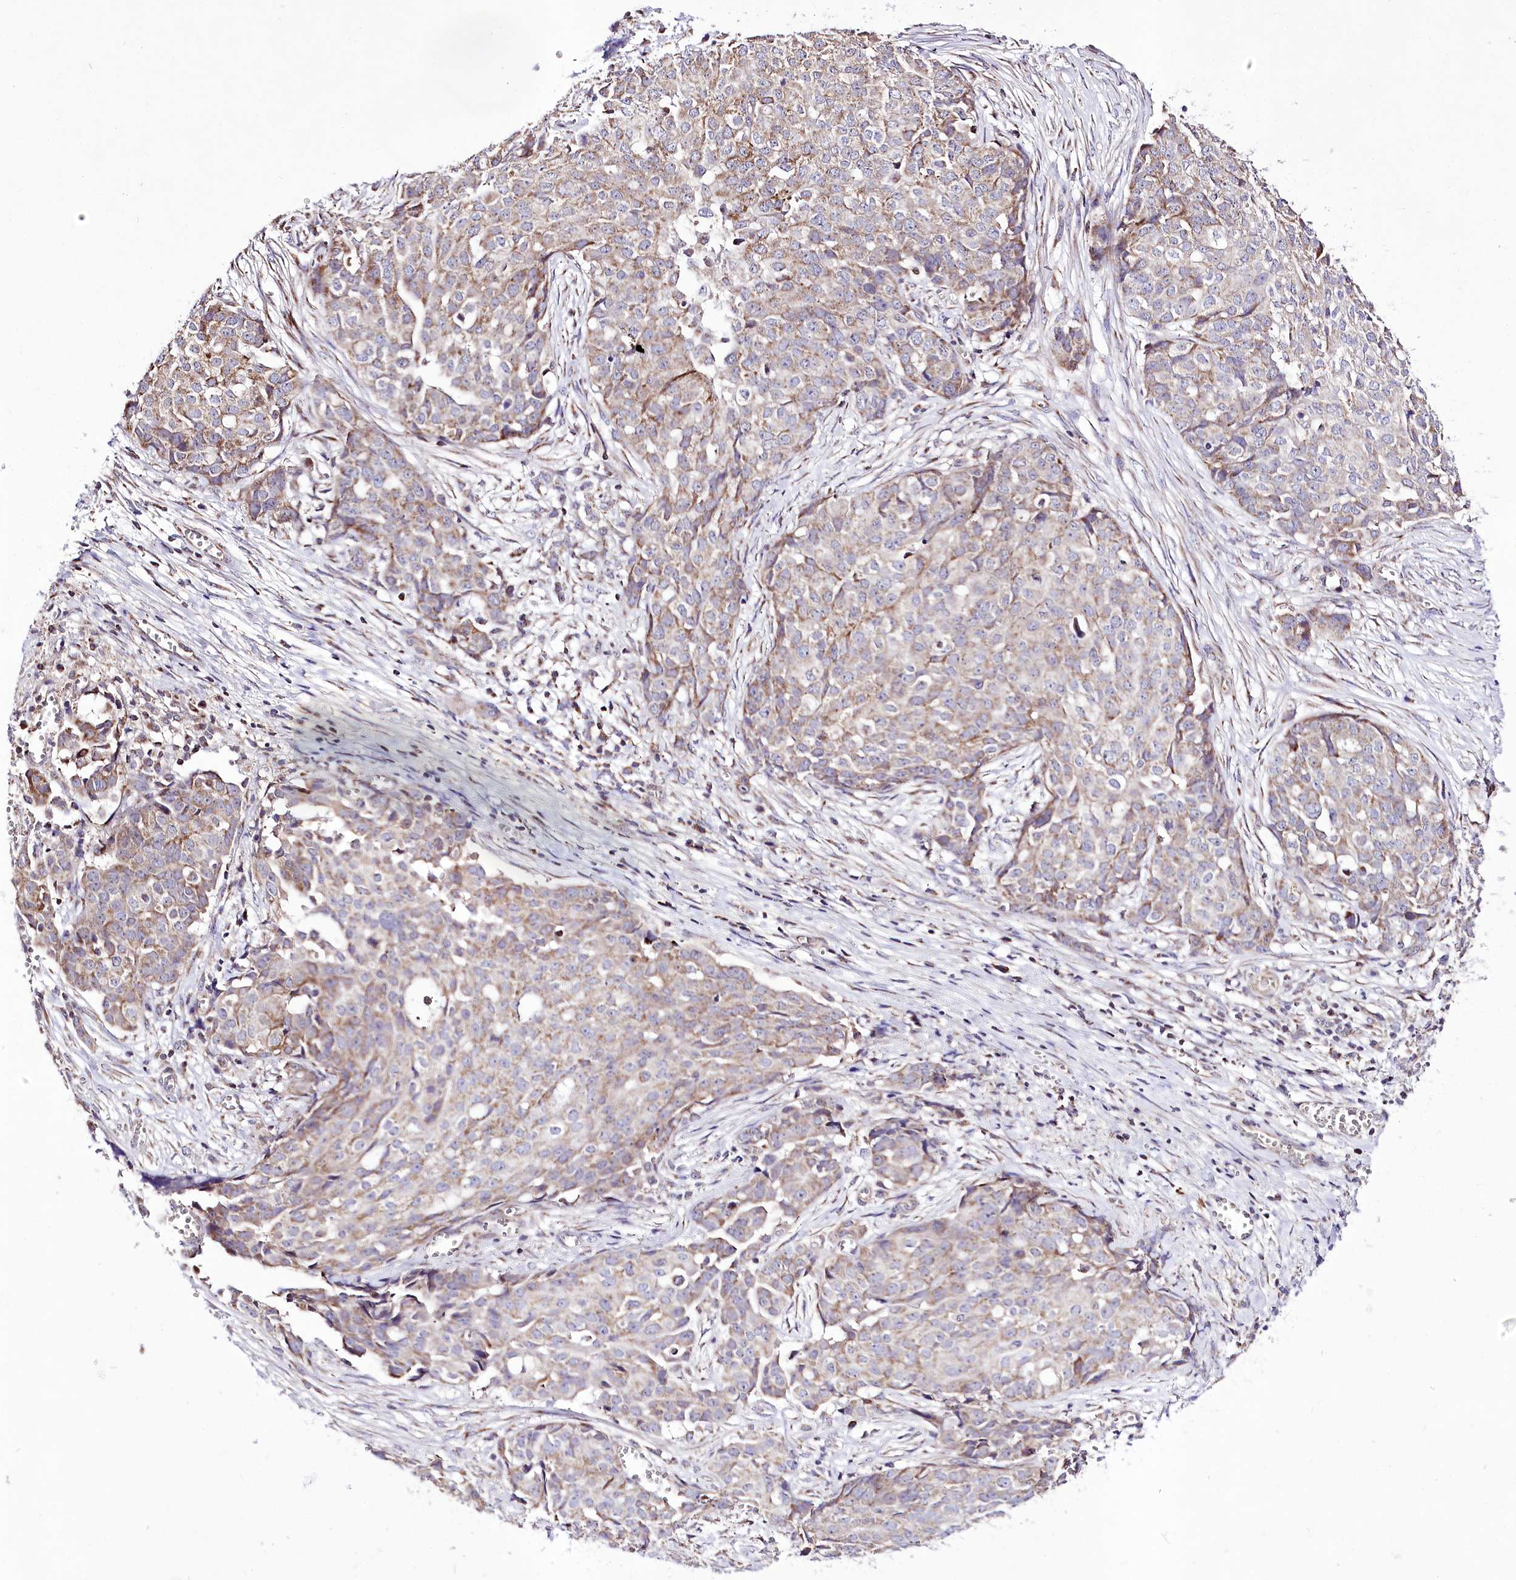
{"staining": {"intensity": "moderate", "quantity": "25%-75%", "location": "cytoplasmic/membranous"}, "tissue": "ovarian cancer", "cell_type": "Tumor cells", "image_type": "cancer", "snomed": [{"axis": "morphology", "description": "Cystadenocarcinoma, serous, NOS"}, {"axis": "topography", "description": "Soft tissue"}, {"axis": "topography", "description": "Ovary"}], "caption": "Immunohistochemical staining of ovarian cancer (serous cystadenocarcinoma) exhibits medium levels of moderate cytoplasmic/membranous protein positivity in about 25%-75% of tumor cells.", "gene": "ATE1", "patient": {"sex": "female", "age": 57}}